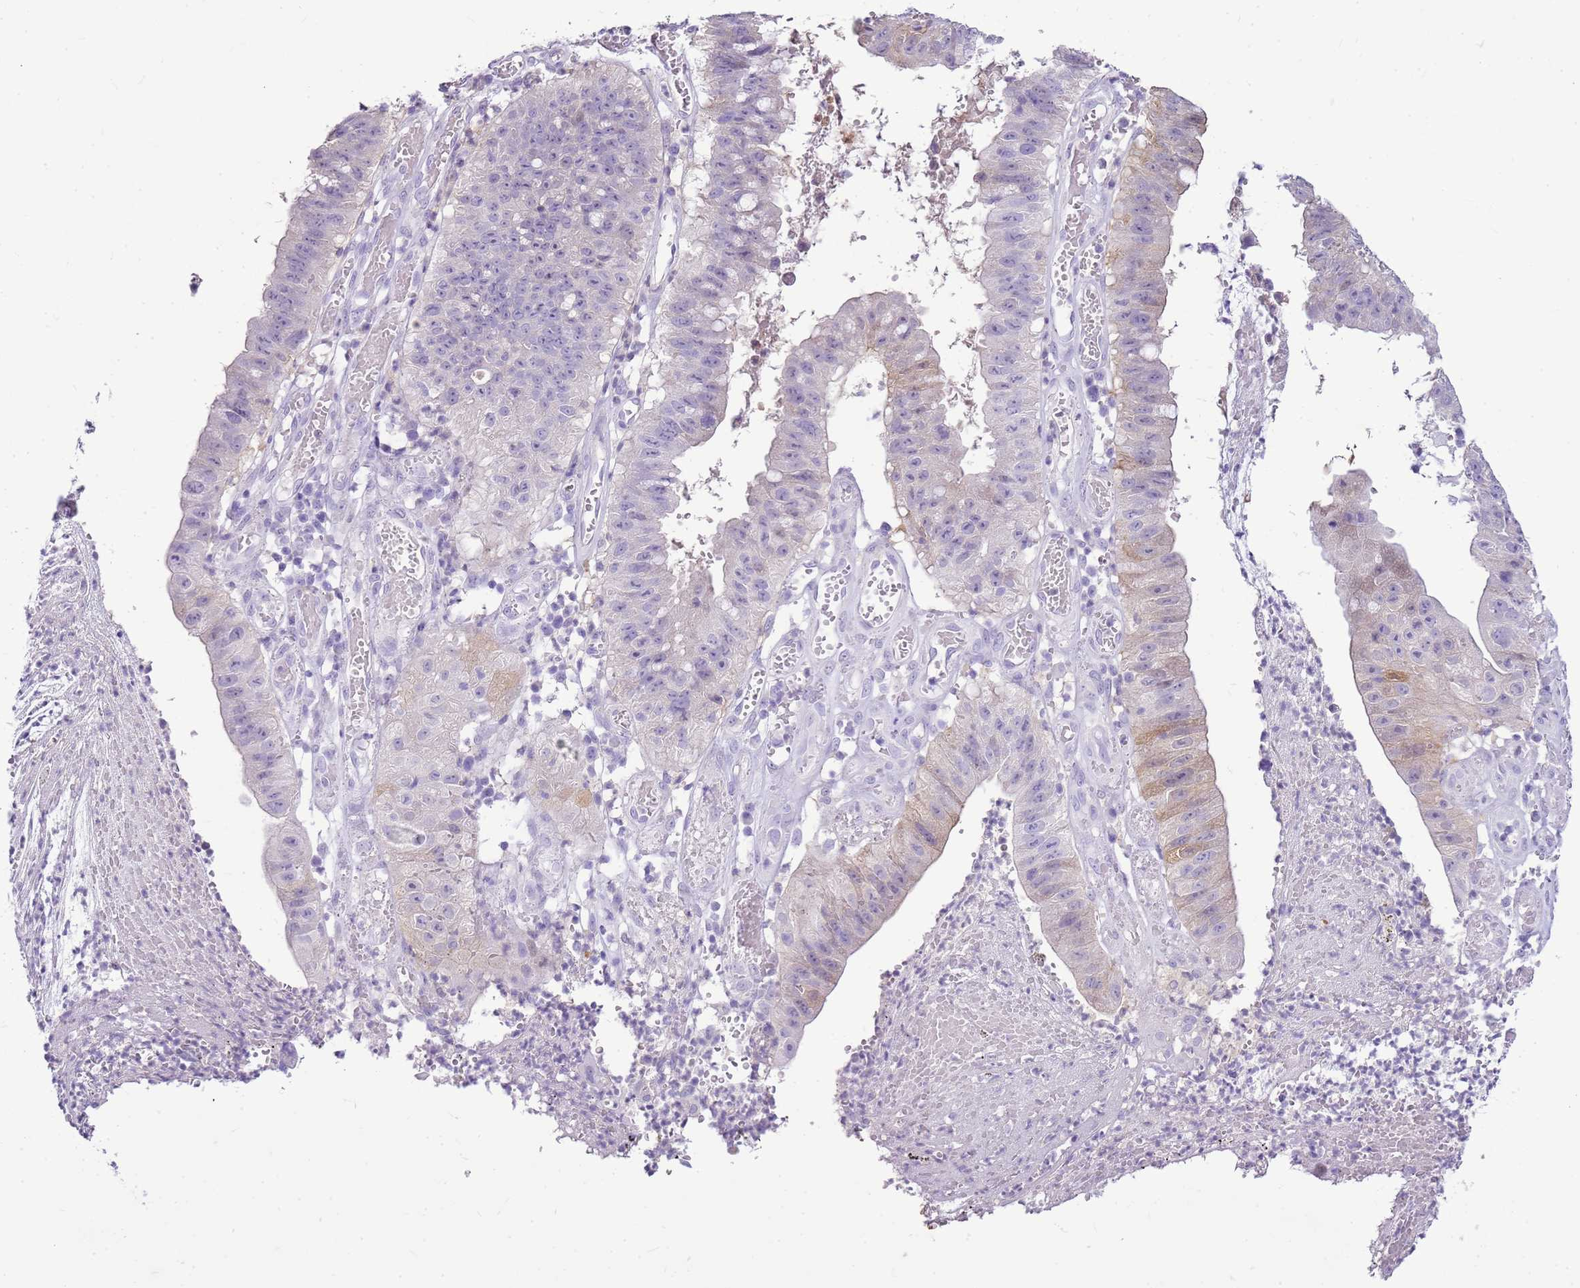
{"staining": {"intensity": "weak", "quantity": "25%-75%", "location": "cytoplasmic/membranous"}, "tissue": "stomach cancer", "cell_type": "Tumor cells", "image_type": "cancer", "snomed": [{"axis": "morphology", "description": "Adenocarcinoma, NOS"}, {"axis": "topography", "description": "Stomach"}], "caption": "Tumor cells demonstrate low levels of weak cytoplasmic/membranous staining in approximately 25%-75% of cells in stomach adenocarcinoma.", "gene": "SULT1E1", "patient": {"sex": "male", "age": 59}}